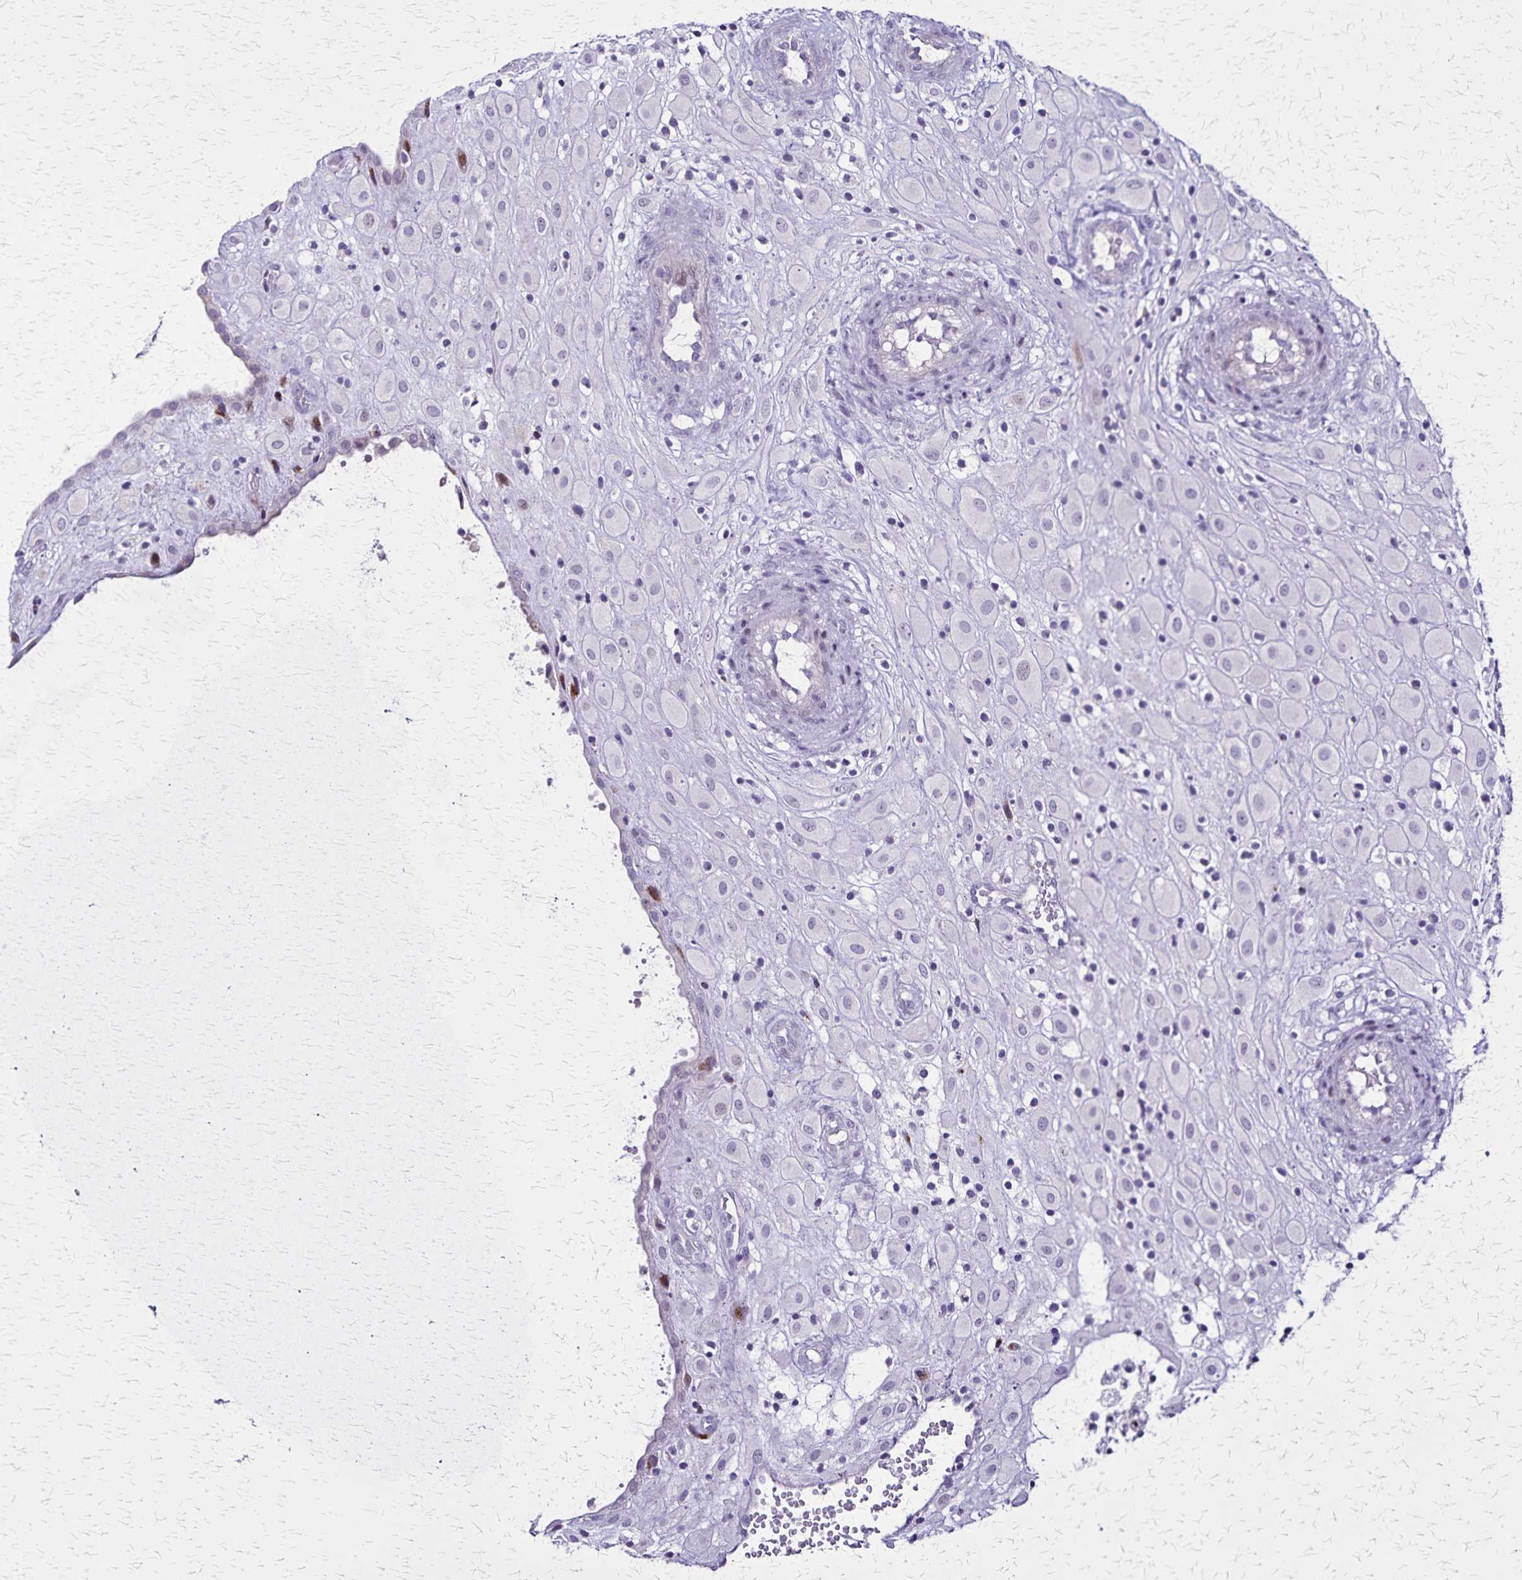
{"staining": {"intensity": "negative", "quantity": "none", "location": "none"}, "tissue": "placenta", "cell_type": "Decidual cells", "image_type": "normal", "snomed": [{"axis": "morphology", "description": "Normal tissue, NOS"}, {"axis": "topography", "description": "Placenta"}], "caption": "Immunohistochemistry (IHC) histopathology image of unremarkable human placenta stained for a protein (brown), which reveals no expression in decidual cells.", "gene": "OR51B5", "patient": {"sex": "female", "age": 24}}